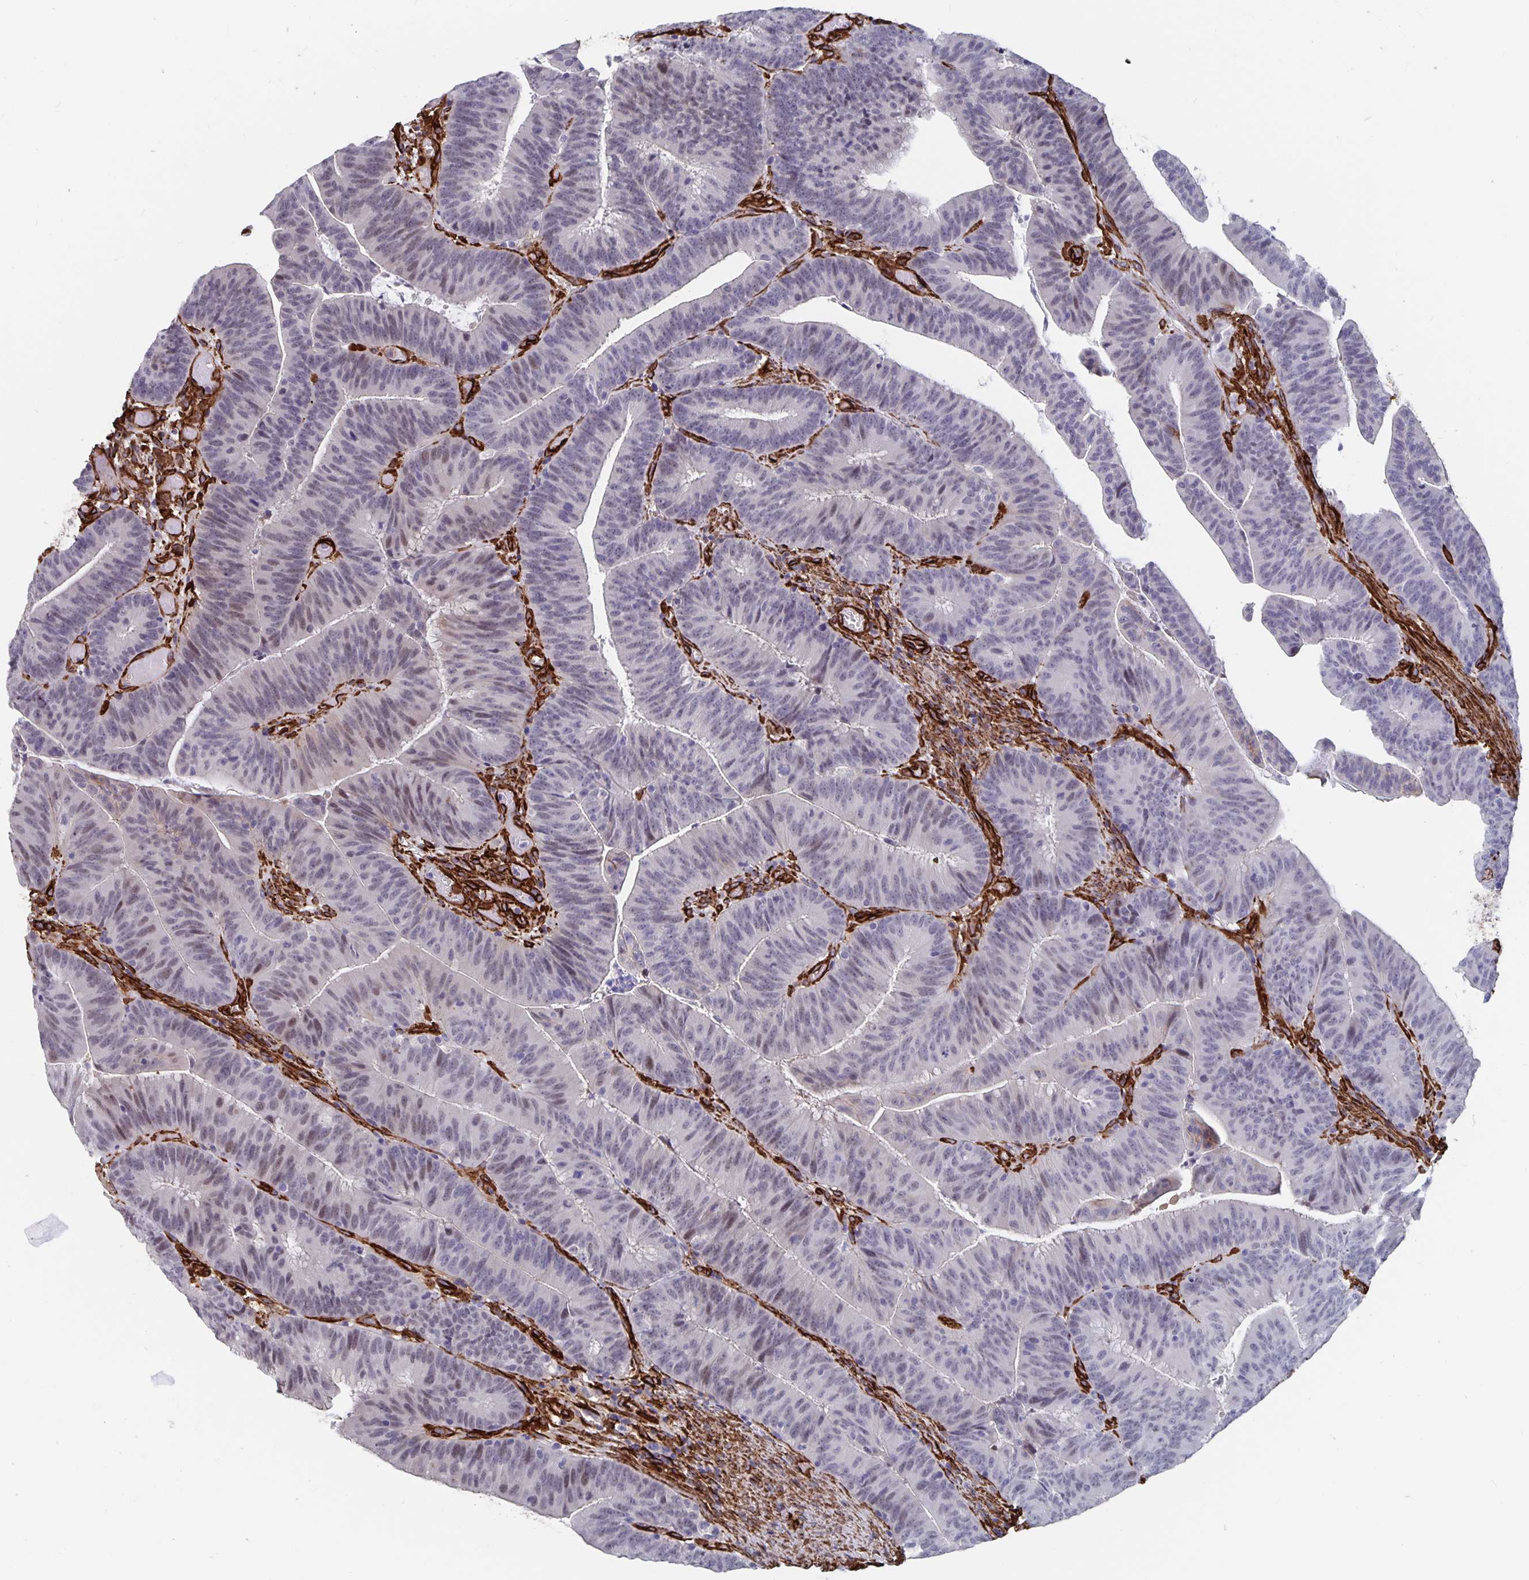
{"staining": {"intensity": "moderate", "quantity": "<25%", "location": "nuclear"}, "tissue": "colorectal cancer", "cell_type": "Tumor cells", "image_type": "cancer", "snomed": [{"axis": "morphology", "description": "Adenocarcinoma, NOS"}, {"axis": "topography", "description": "Colon"}], "caption": "Immunohistochemistry histopathology image of neoplastic tissue: colorectal cancer stained using IHC demonstrates low levels of moderate protein expression localized specifically in the nuclear of tumor cells, appearing as a nuclear brown color.", "gene": "DCHS2", "patient": {"sex": "female", "age": 78}}